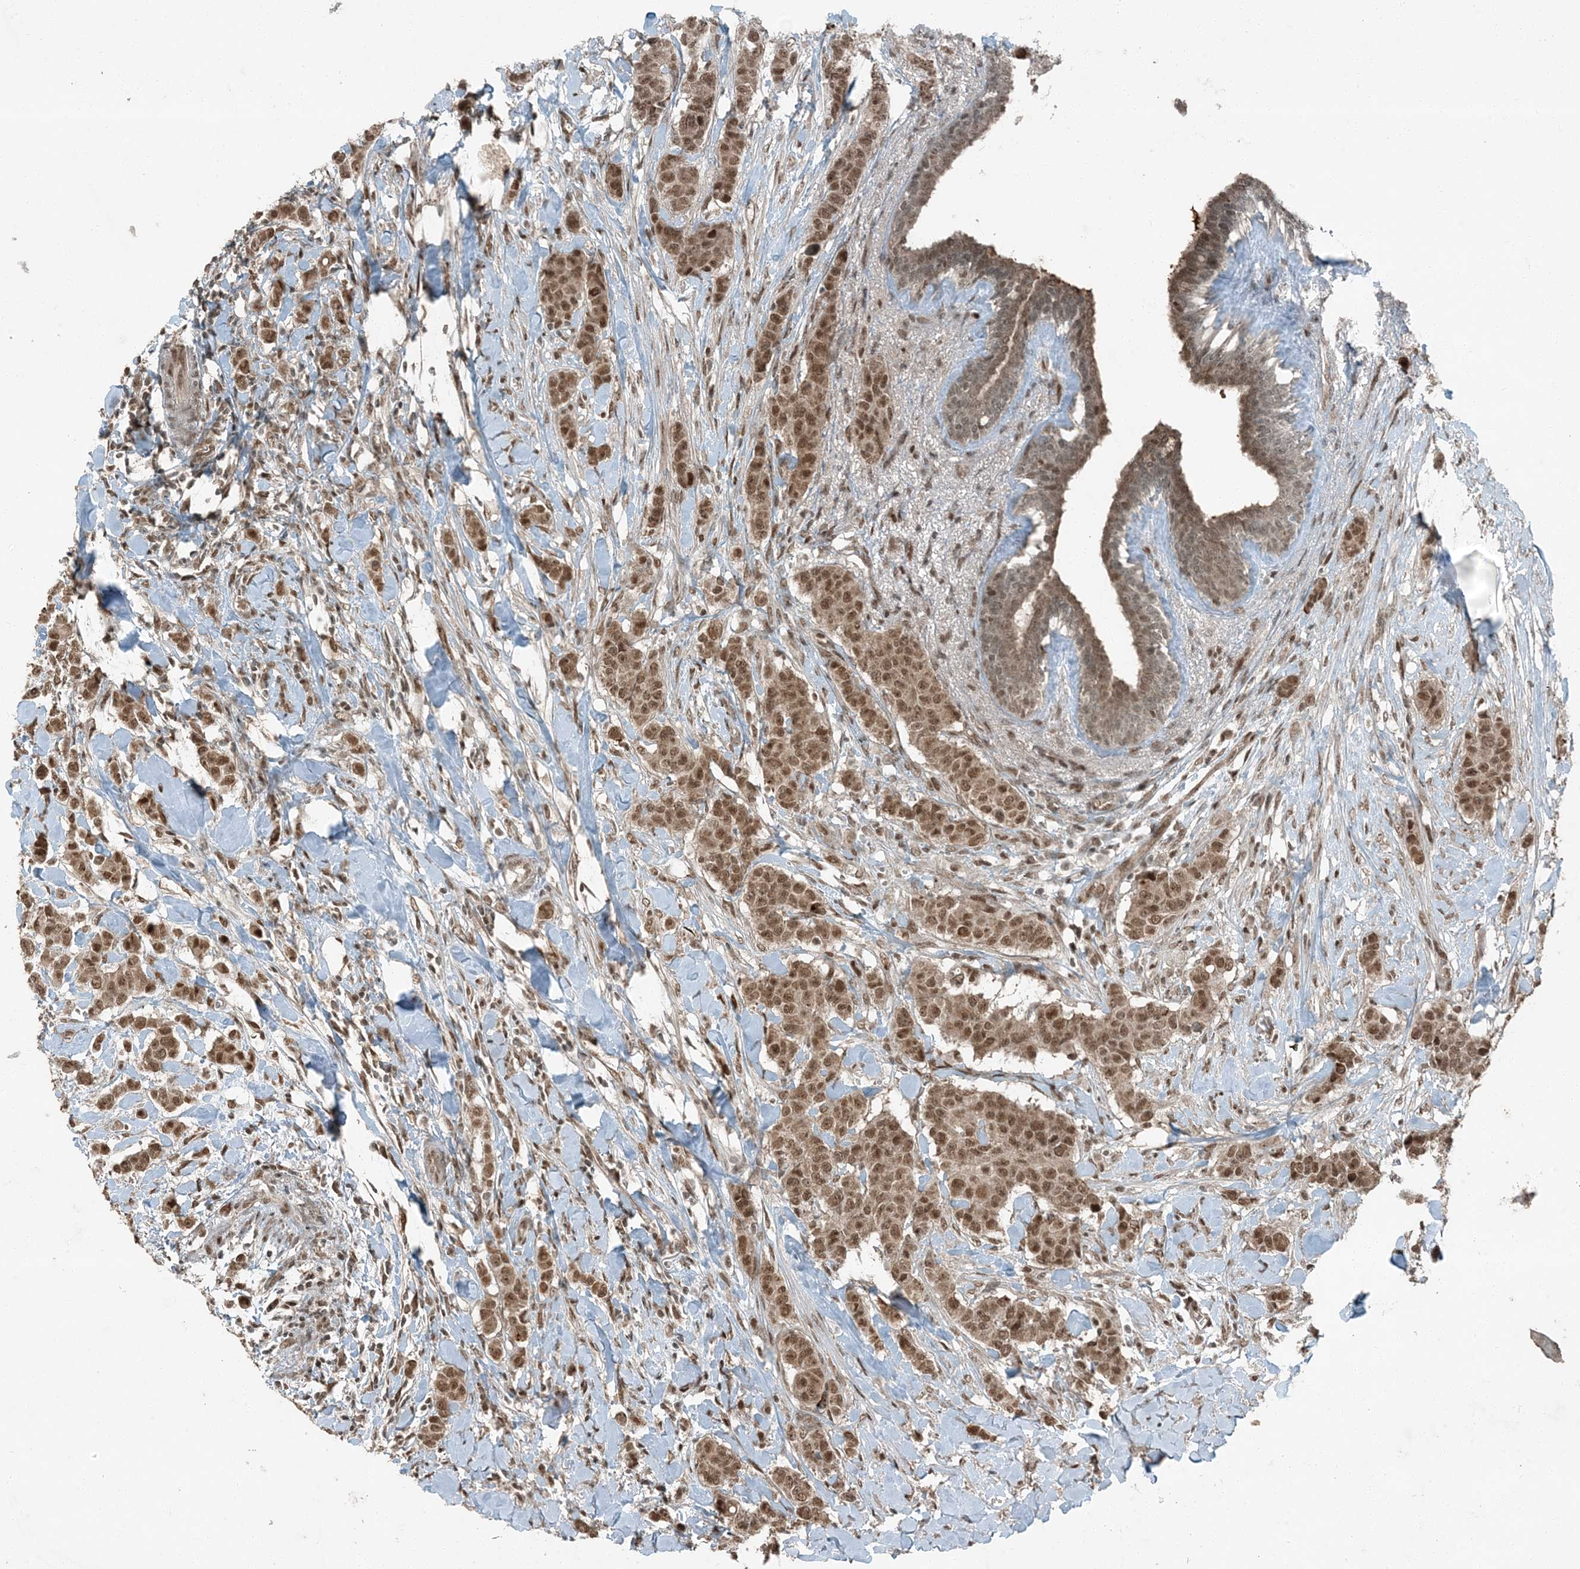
{"staining": {"intensity": "moderate", "quantity": ">75%", "location": "cytoplasmic/membranous,nuclear"}, "tissue": "breast cancer", "cell_type": "Tumor cells", "image_type": "cancer", "snomed": [{"axis": "morphology", "description": "Duct carcinoma"}, {"axis": "topography", "description": "Breast"}], "caption": "Immunohistochemistry of human invasive ductal carcinoma (breast) shows medium levels of moderate cytoplasmic/membranous and nuclear positivity in approximately >75% of tumor cells. (DAB IHC with brightfield microscopy, high magnification).", "gene": "TRAPPC12", "patient": {"sex": "female", "age": 40}}